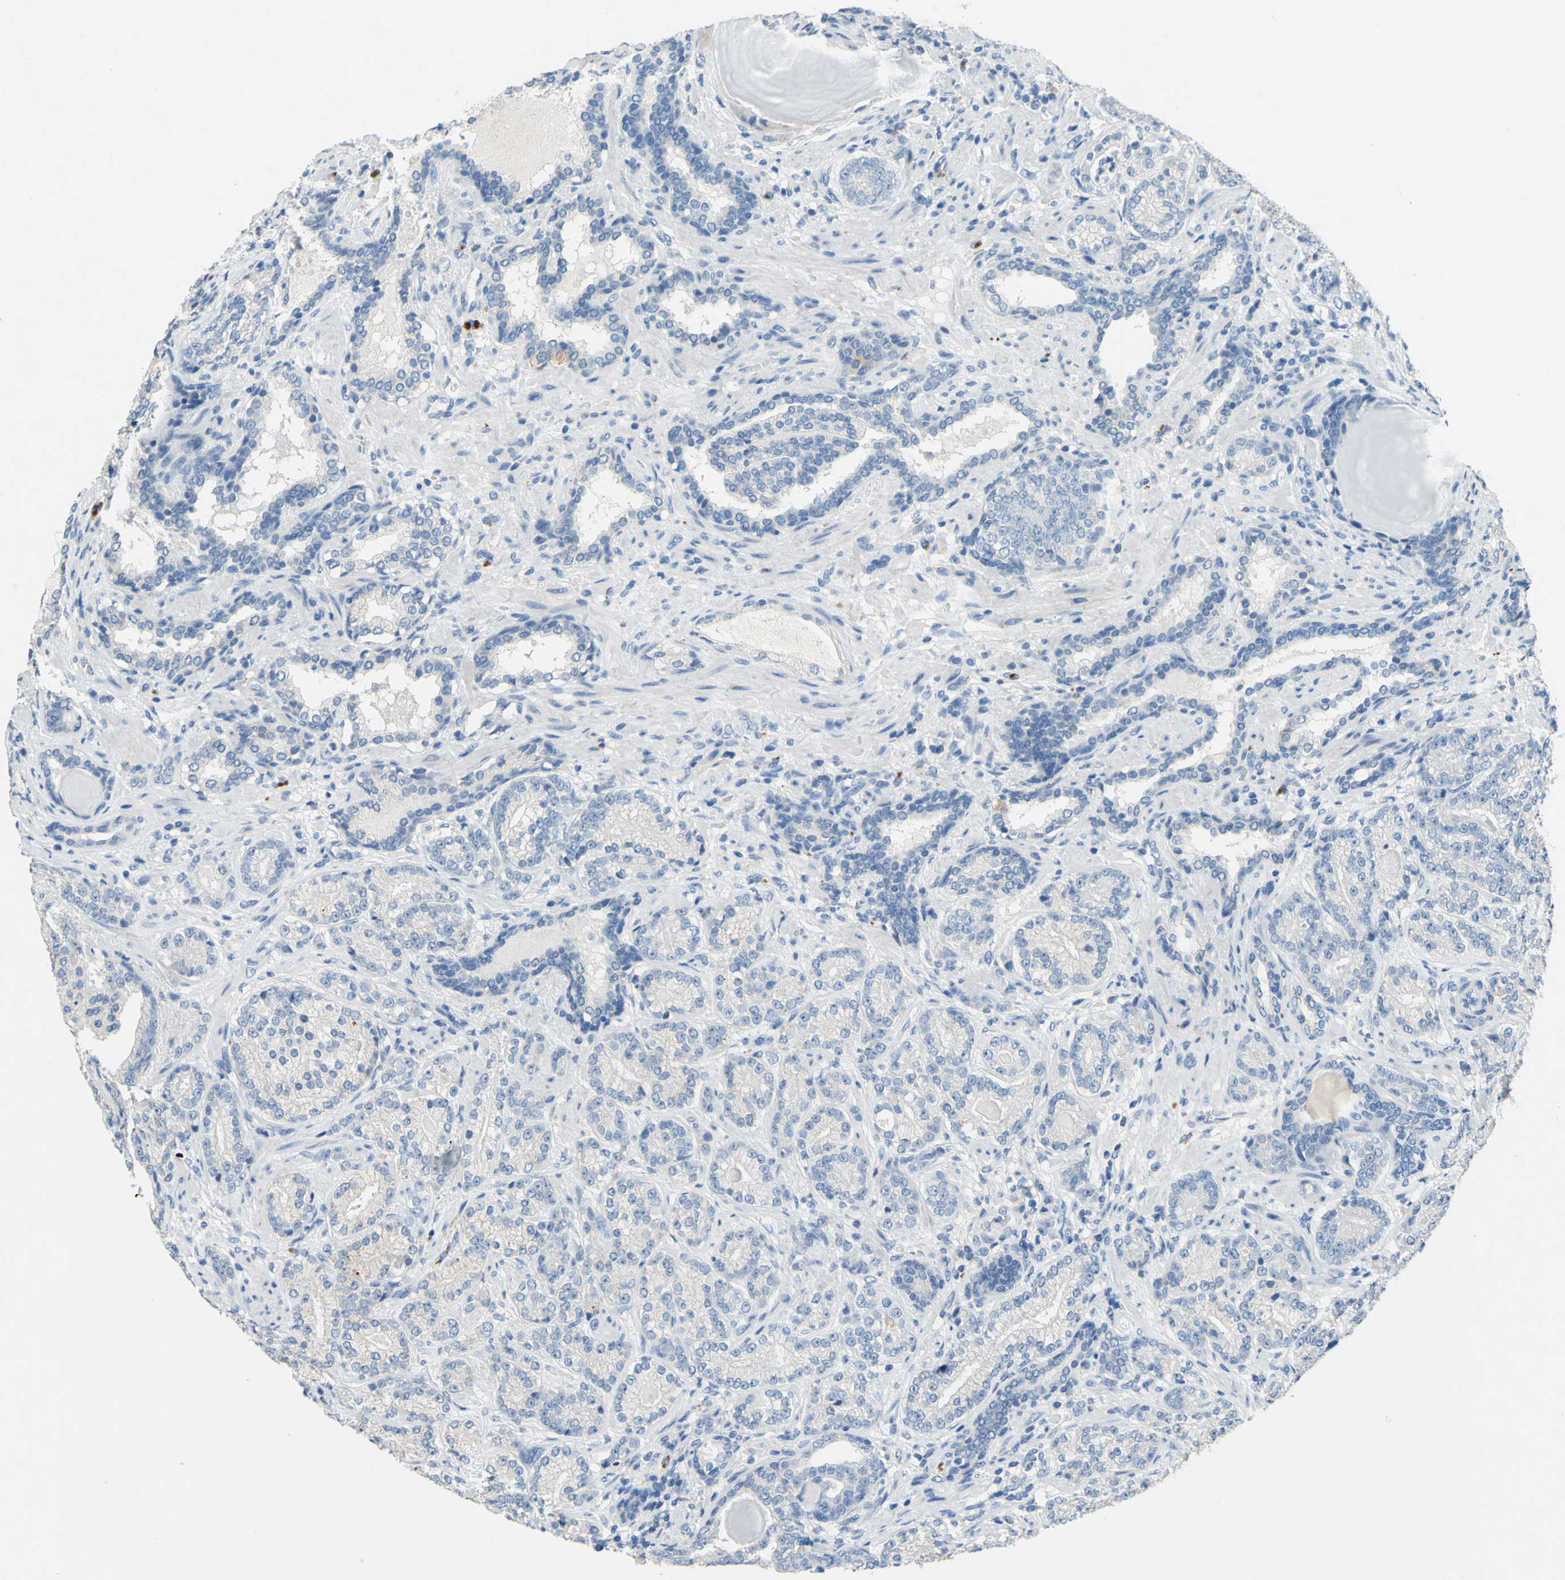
{"staining": {"intensity": "negative", "quantity": "none", "location": "none"}, "tissue": "prostate cancer", "cell_type": "Tumor cells", "image_type": "cancer", "snomed": [{"axis": "morphology", "description": "Adenocarcinoma, High grade"}, {"axis": "topography", "description": "Prostate"}], "caption": "The micrograph displays no staining of tumor cells in prostate cancer (high-grade adenocarcinoma).", "gene": "CDH10", "patient": {"sex": "male", "age": 61}}